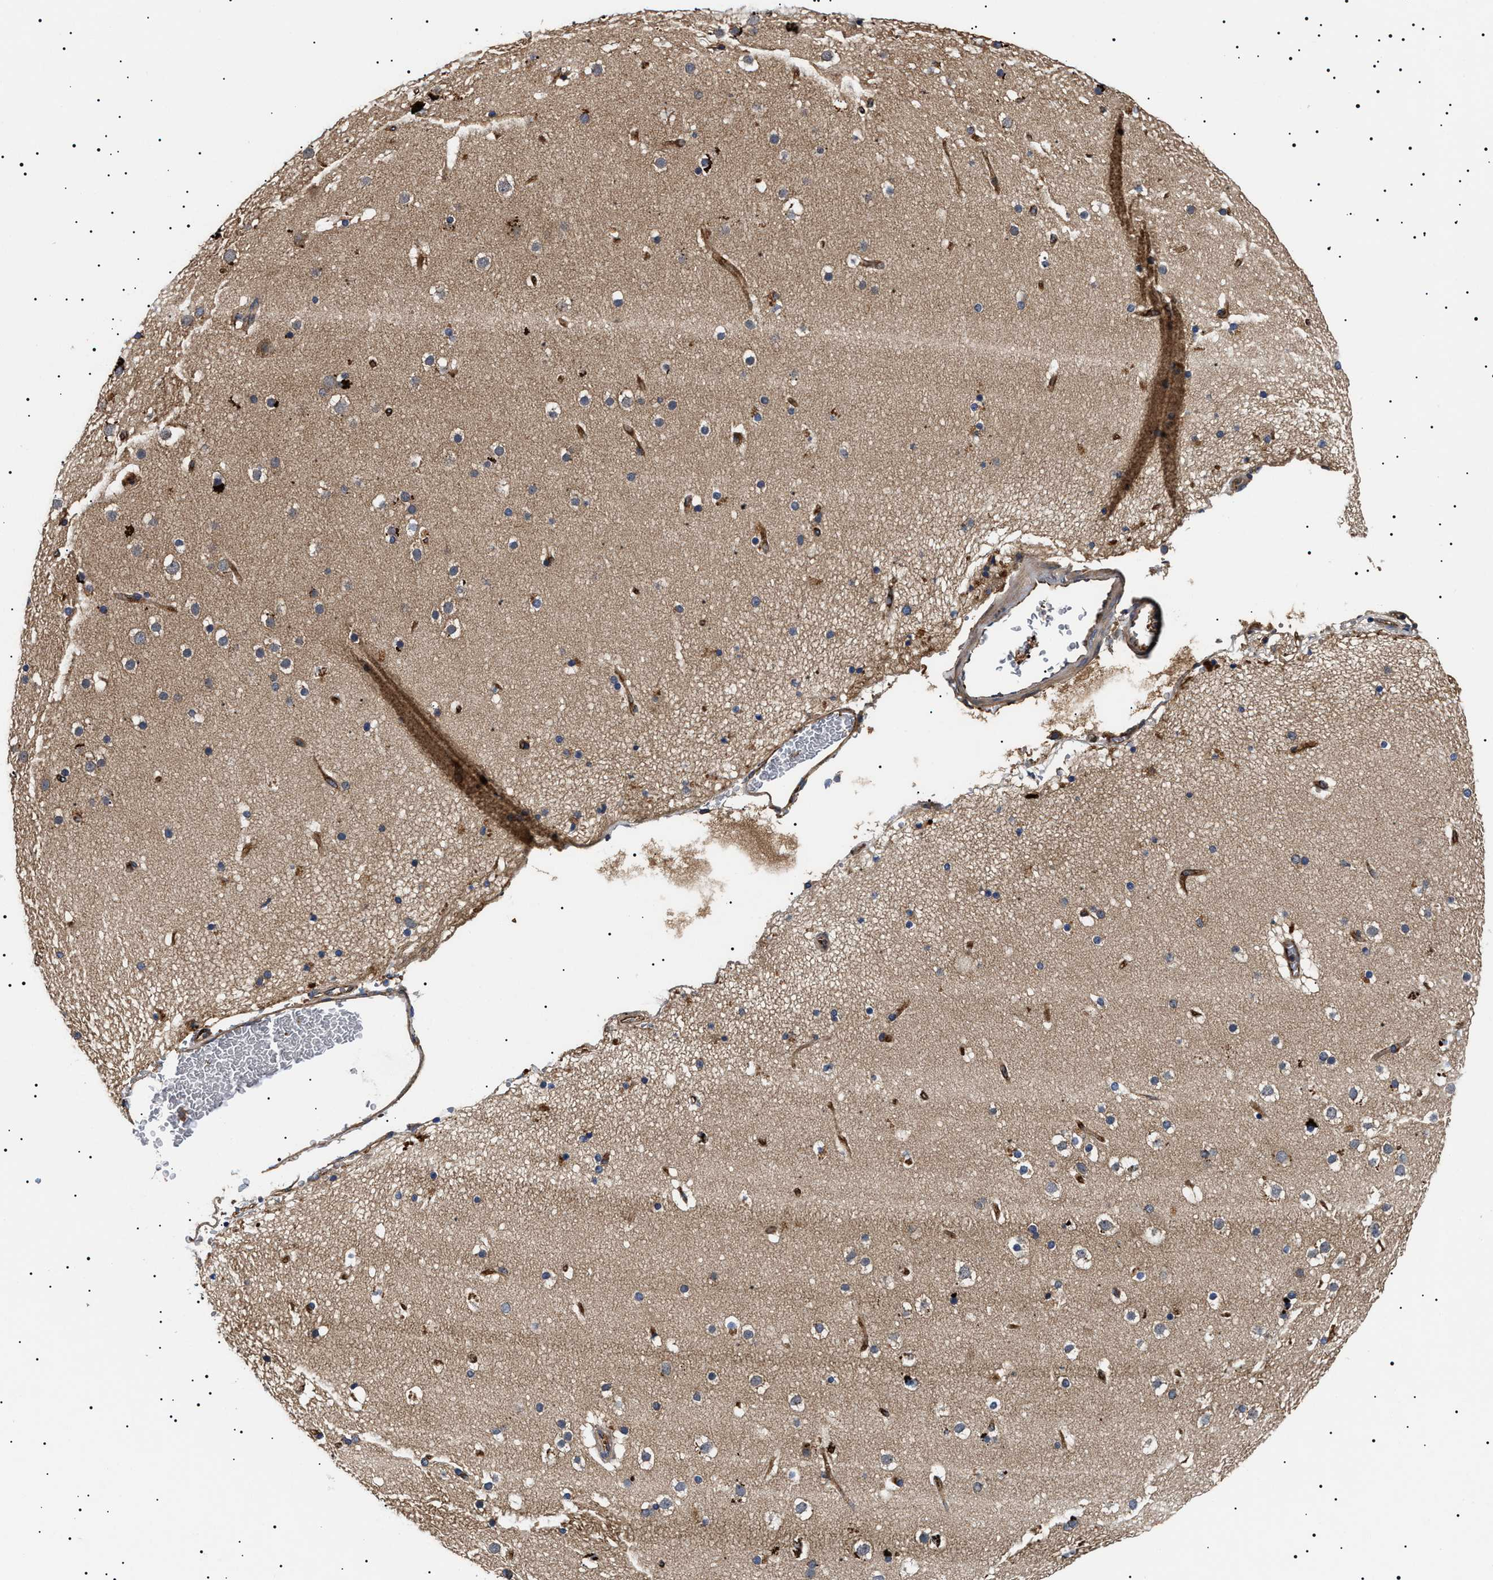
{"staining": {"intensity": "weak", "quantity": ">75%", "location": "cytoplasmic/membranous"}, "tissue": "cerebral cortex", "cell_type": "Endothelial cells", "image_type": "normal", "snomed": [{"axis": "morphology", "description": "Normal tissue, NOS"}, {"axis": "topography", "description": "Cerebral cortex"}], "caption": "The photomicrograph reveals immunohistochemical staining of benign cerebral cortex. There is weak cytoplasmic/membranous positivity is present in approximately >75% of endothelial cells. (DAB (3,3'-diaminobenzidine) IHC with brightfield microscopy, high magnification).", "gene": "TPP2", "patient": {"sex": "male", "age": 57}}